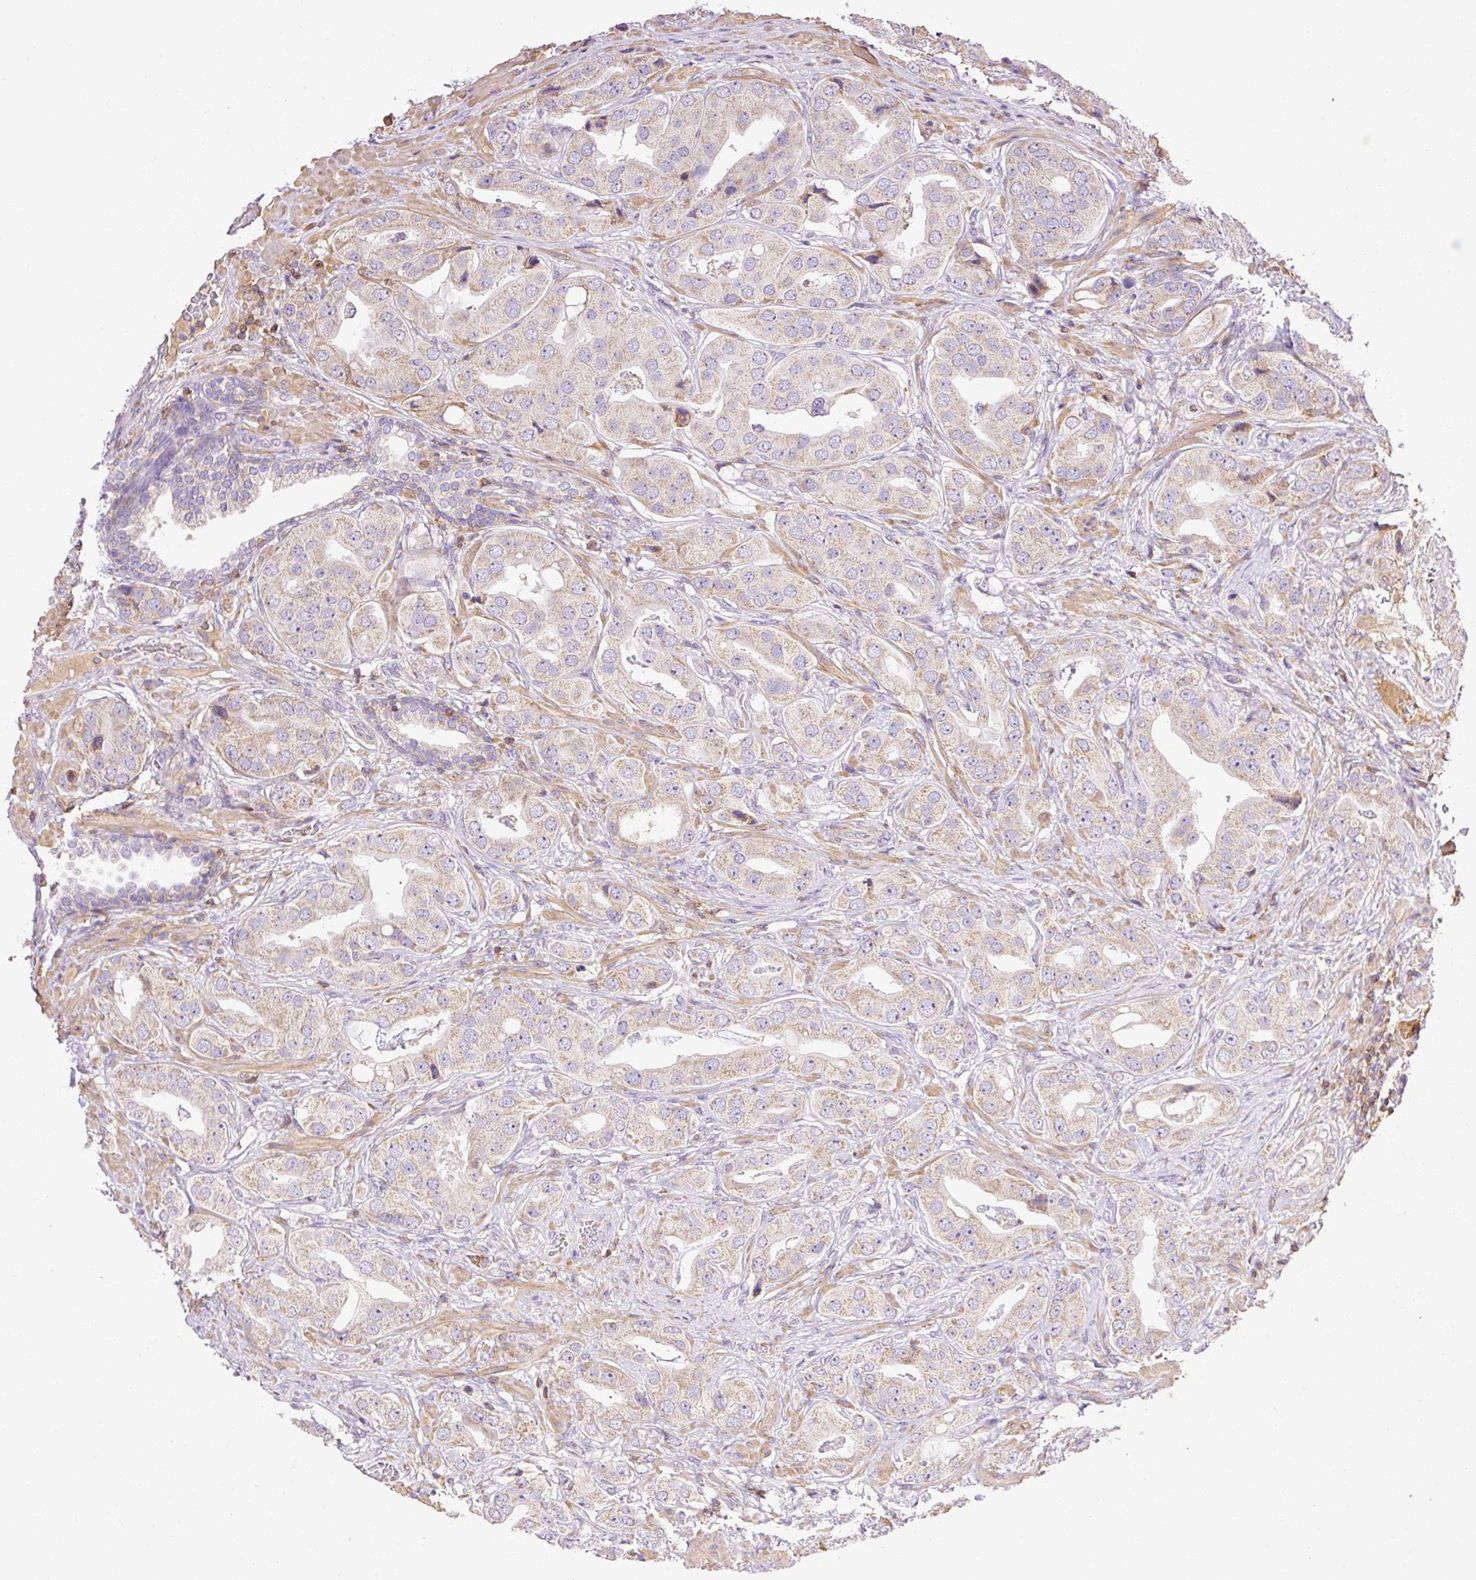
{"staining": {"intensity": "weak", "quantity": ">75%", "location": "cytoplasmic/membranous"}, "tissue": "prostate cancer", "cell_type": "Tumor cells", "image_type": "cancer", "snomed": [{"axis": "morphology", "description": "Adenocarcinoma, High grade"}, {"axis": "topography", "description": "Prostate"}], "caption": "Adenocarcinoma (high-grade) (prostate) stained for a protein displays weak cytoplasmic/membranous positivity in tumor cells. (brown staining indicates protein expression, while blue staining denotes nuclei).", "gene": "IMMT", "patient": {"sex": "male", "age": 63}}